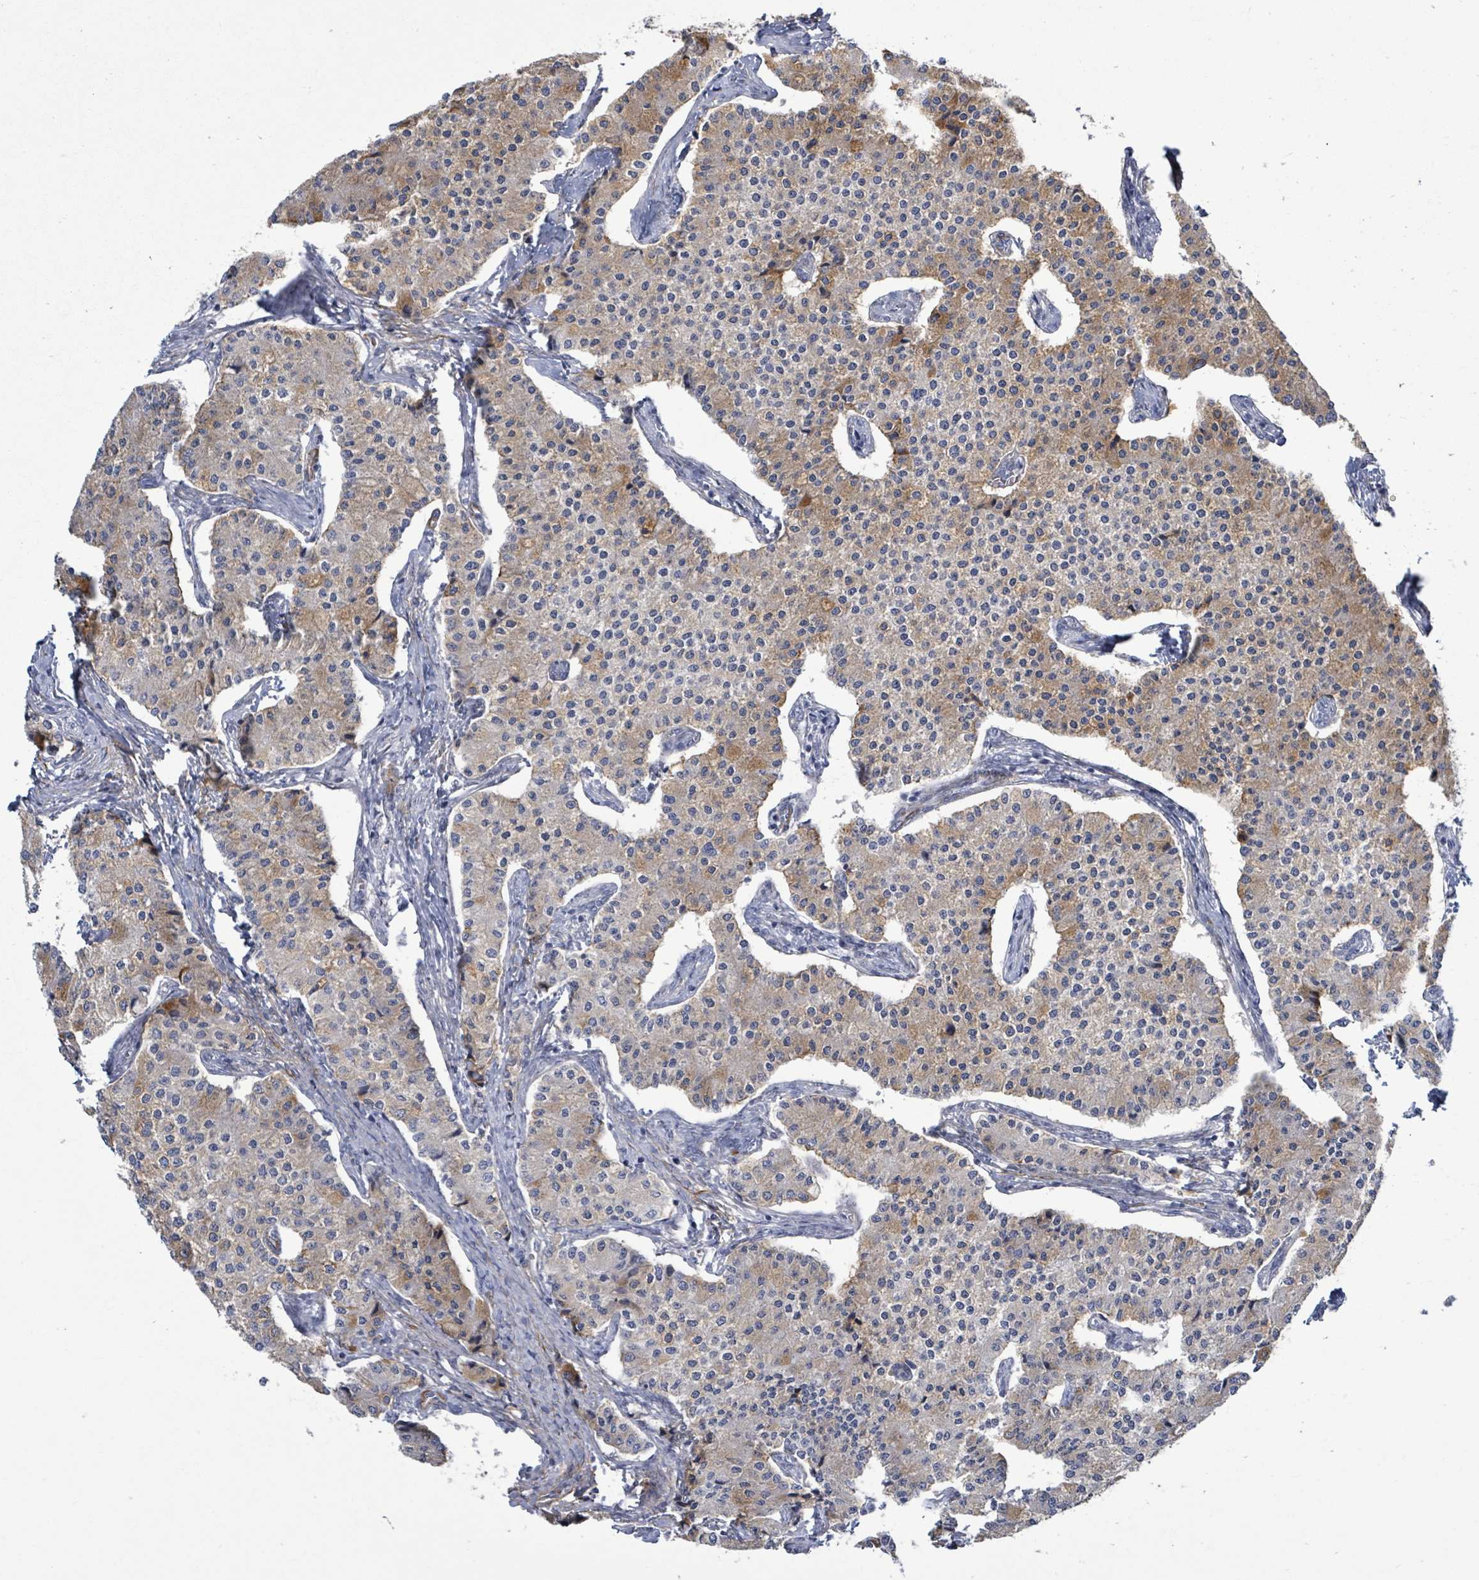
{"staining": {"intensity": "moderate", "quantity": "25%-75%", "location": "cytoplasmic/membranous"}, "tissue": "carcinoid", "cell_type": "Tumor cells", "image_type": "cancer", "snomed": [{"axis": "morphology", "description": "Carcinoid, malignant, NOS"}, {"axis": "topography", "description": "Colon"}], "caption": "Protein staining of malignant carcinoid tissue exhibits moderate cytoplasmic/membranous expression in about 25%-75% of tumor cells. The protein of interest is stained brown, and the nuclei are stained in blue (DAB IHC with brightfield microscopy, high magnification).", "gene": "DMRTC1B", "patient": {"sex": "female", "age": 52}}